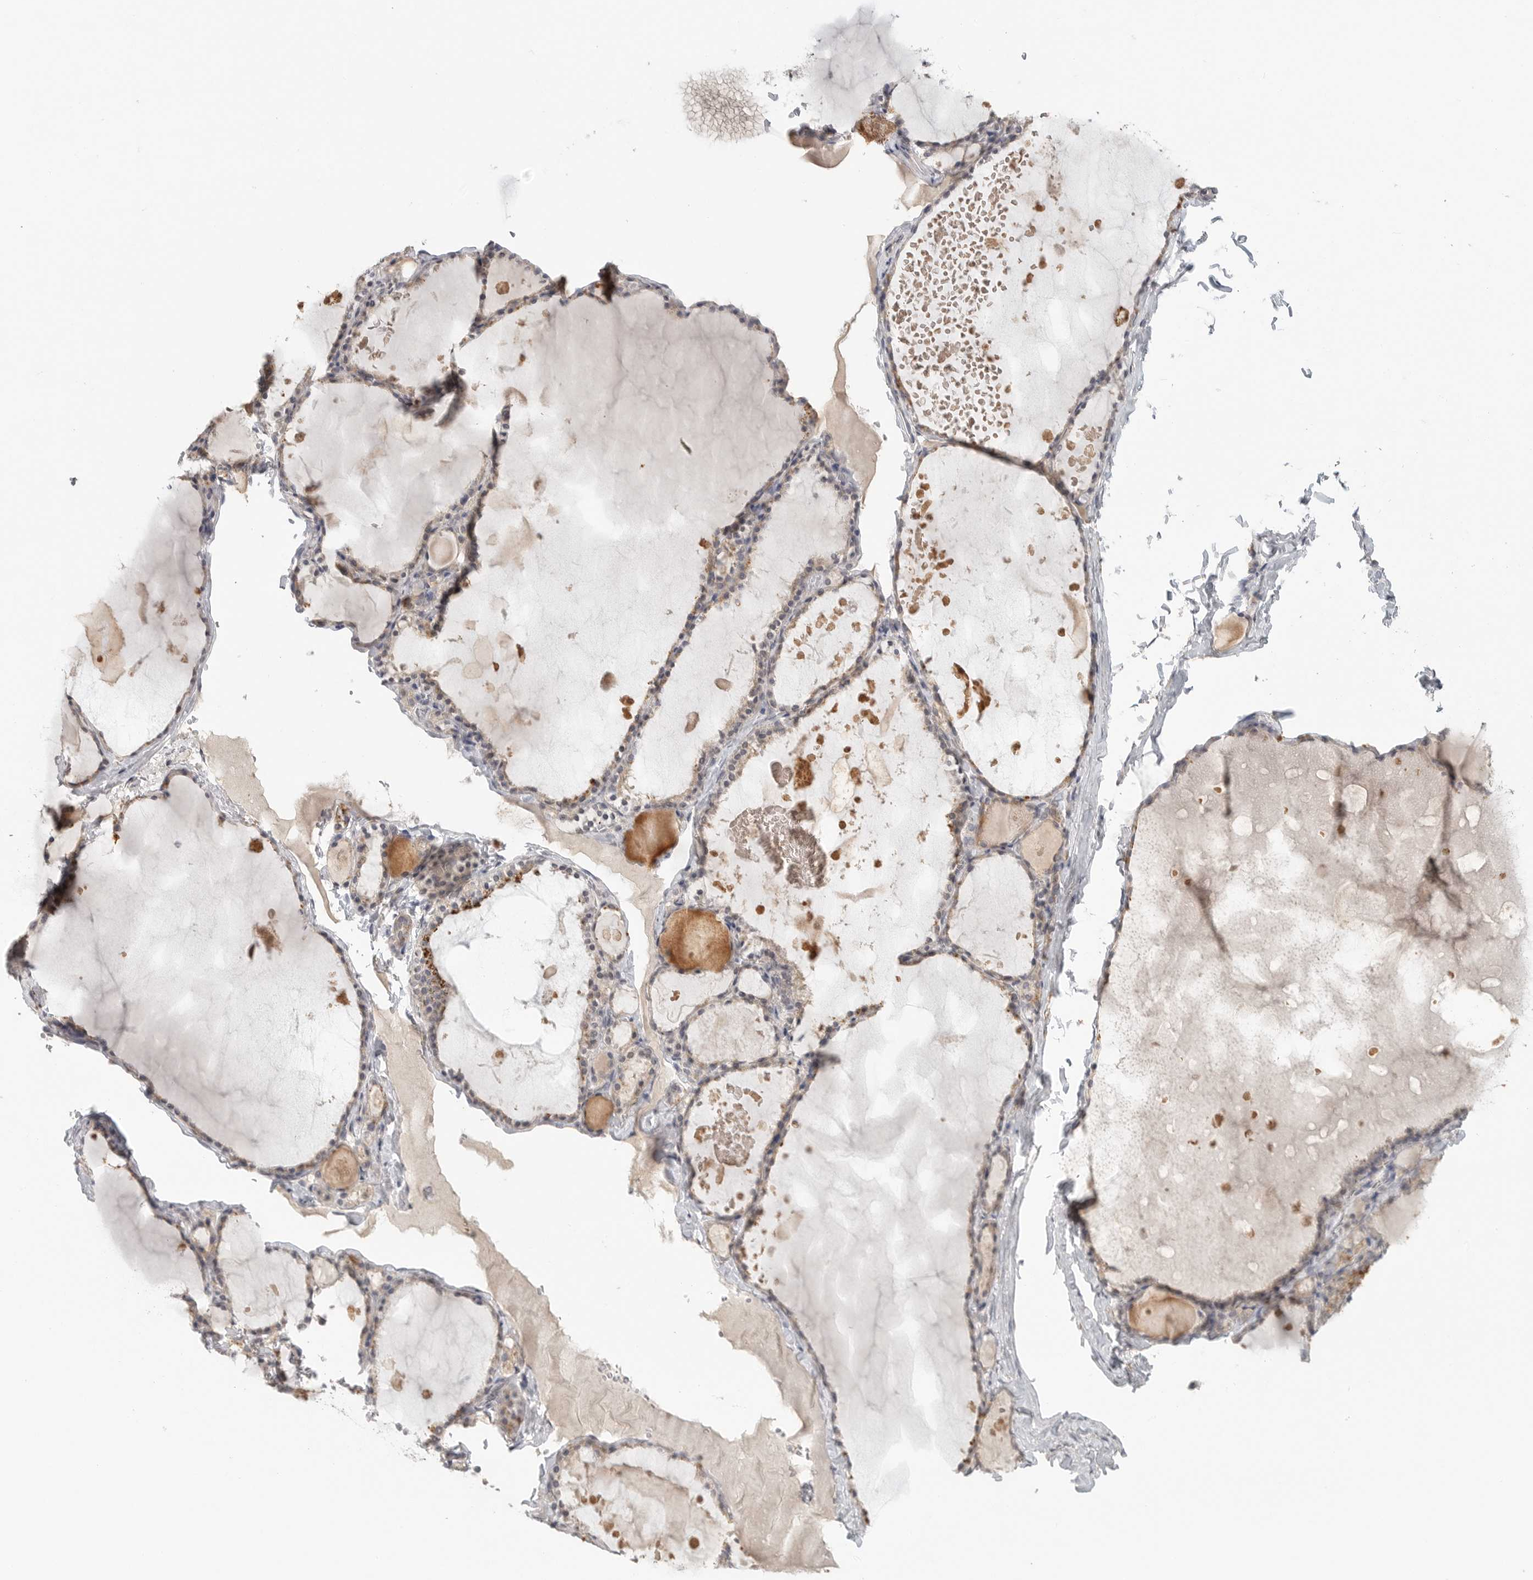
{"staining": {"intensity": "weak", "quantity": "25%-75%", "location": "cytoplasmic/membranous"}, "tissue": "thyroid gland", "cell_type": "Glandular cells", "image_type": "normal", "snomed": [{"axis": "morphology", "description": "Normal tissue, NOS"}, {"axis": "topography", "description": "Thyroid gland"}], "caption": "Immunohistochemical staining of unremarkable human thyroid gland exhibits weak cytoplasmic/membranous protein positivity in about 25%-75% of glandular cells.", "gene": "HDAC6", "patient": {"sex": "male", "age": 56}}